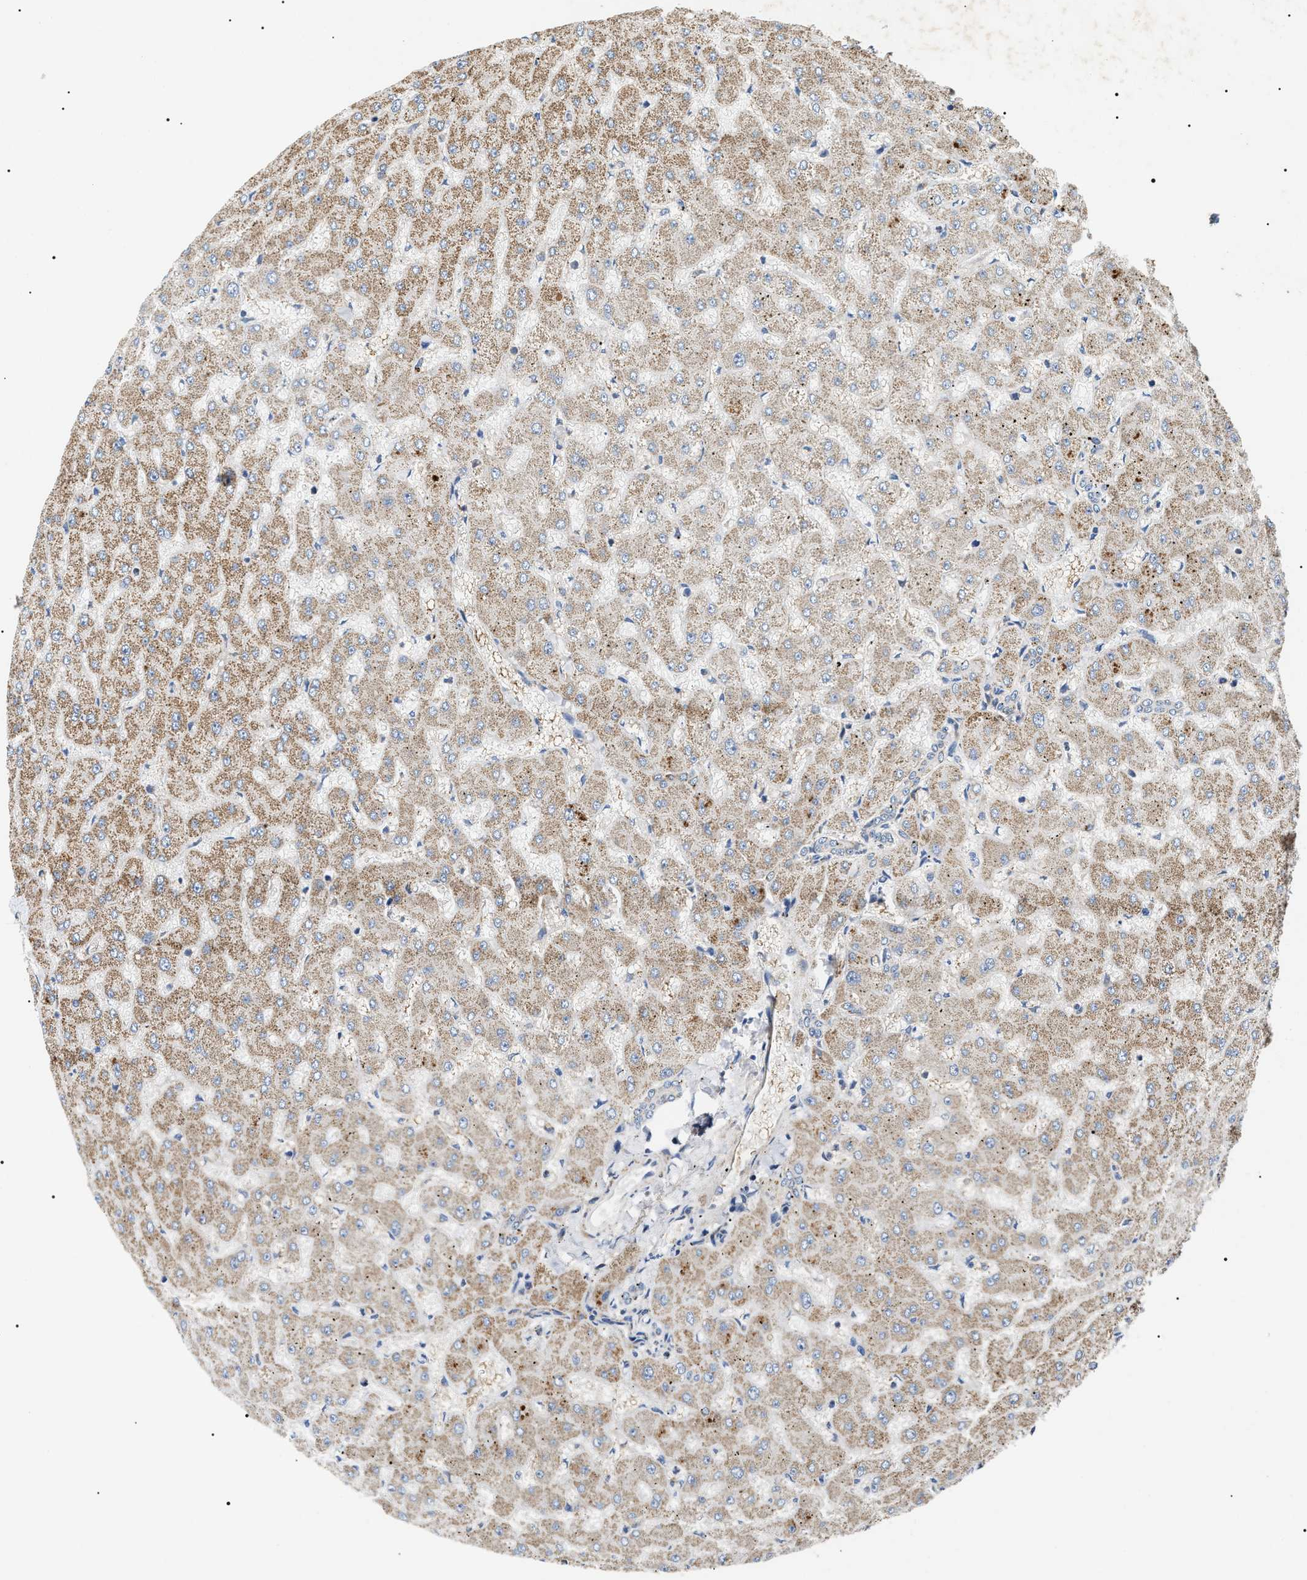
{"staining": {"intensity": "weak", "quantity": "<25%", "location": "cytoplasmic/membranous"}, "tissue": "liver", "cell_type": "Cholangiocytes", "image_type": "normal", "snomed": [{"axis": "morphology", "description": "Normal tissue, NOS"}, {"axis": "topography", "description": "Liver"}], "caption": "Immunohistochemical staining of benign human liver shows no significant expression in cholangiocytes.", "gene": "OXSM", "patient": {"sex": "female", "age": 63}}